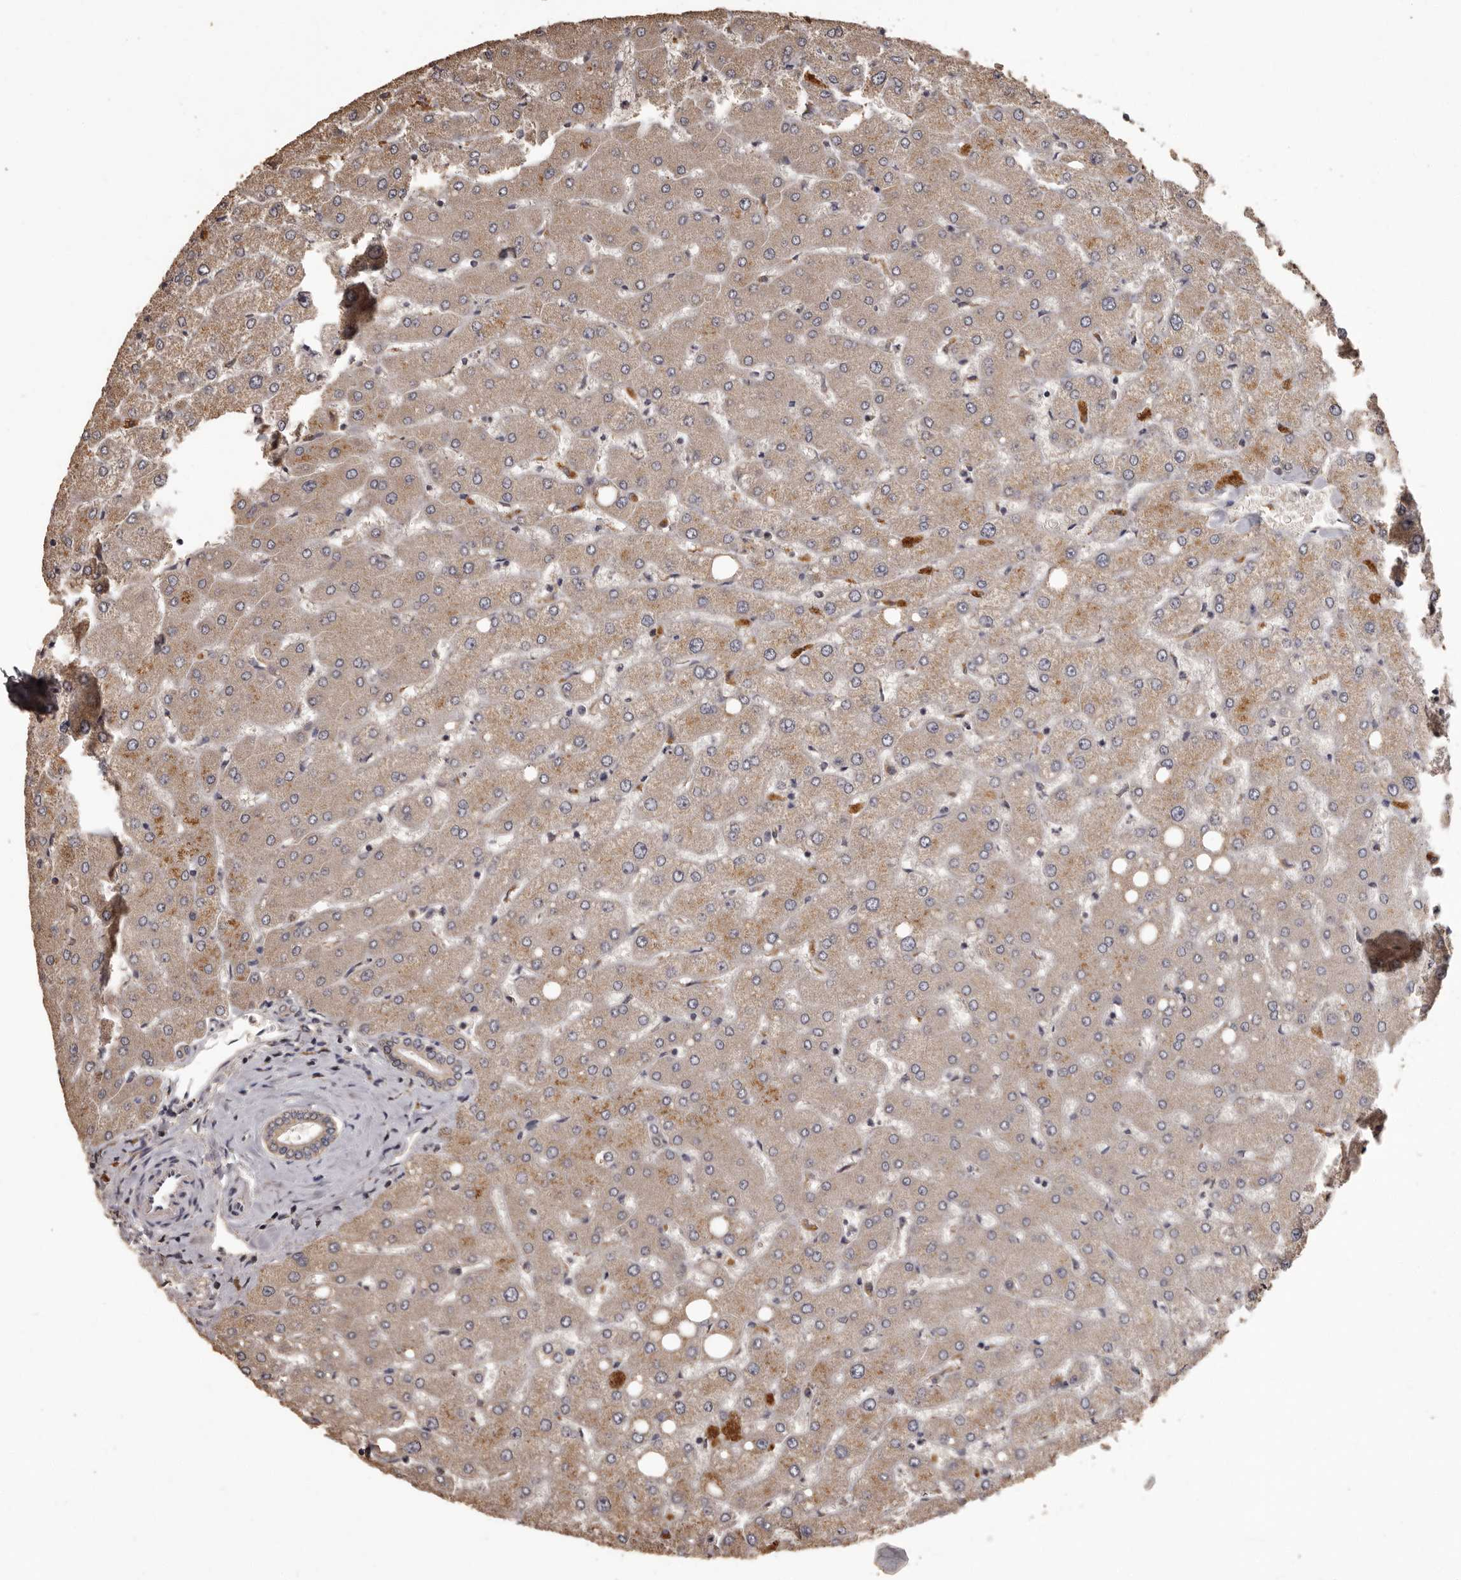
{"staining": {"intensity": "weak", "quantity": "25%-75%", "location": "cytoplasmic/membranous"}, "tissue": "liver", "cell_type": "Cholangiocytes", "image_type": "normal", "snomed": [{"axis": "morphology", "description": "Normal tissue, NOS"}, {"axis": "topography", "description": "Liver"}], "caption": "Immunohistochemistry micrograph of unremarkable liver: human liver stained using IHC demonstrates low levels of weak protein expression localized specifically in the cytoplasmic/membranous of cholangiocytes, appearing as a cytoplasmic/membranous brown color.", "gene": "MGAT5", "patient": {"sex": "female", "age": 54}}